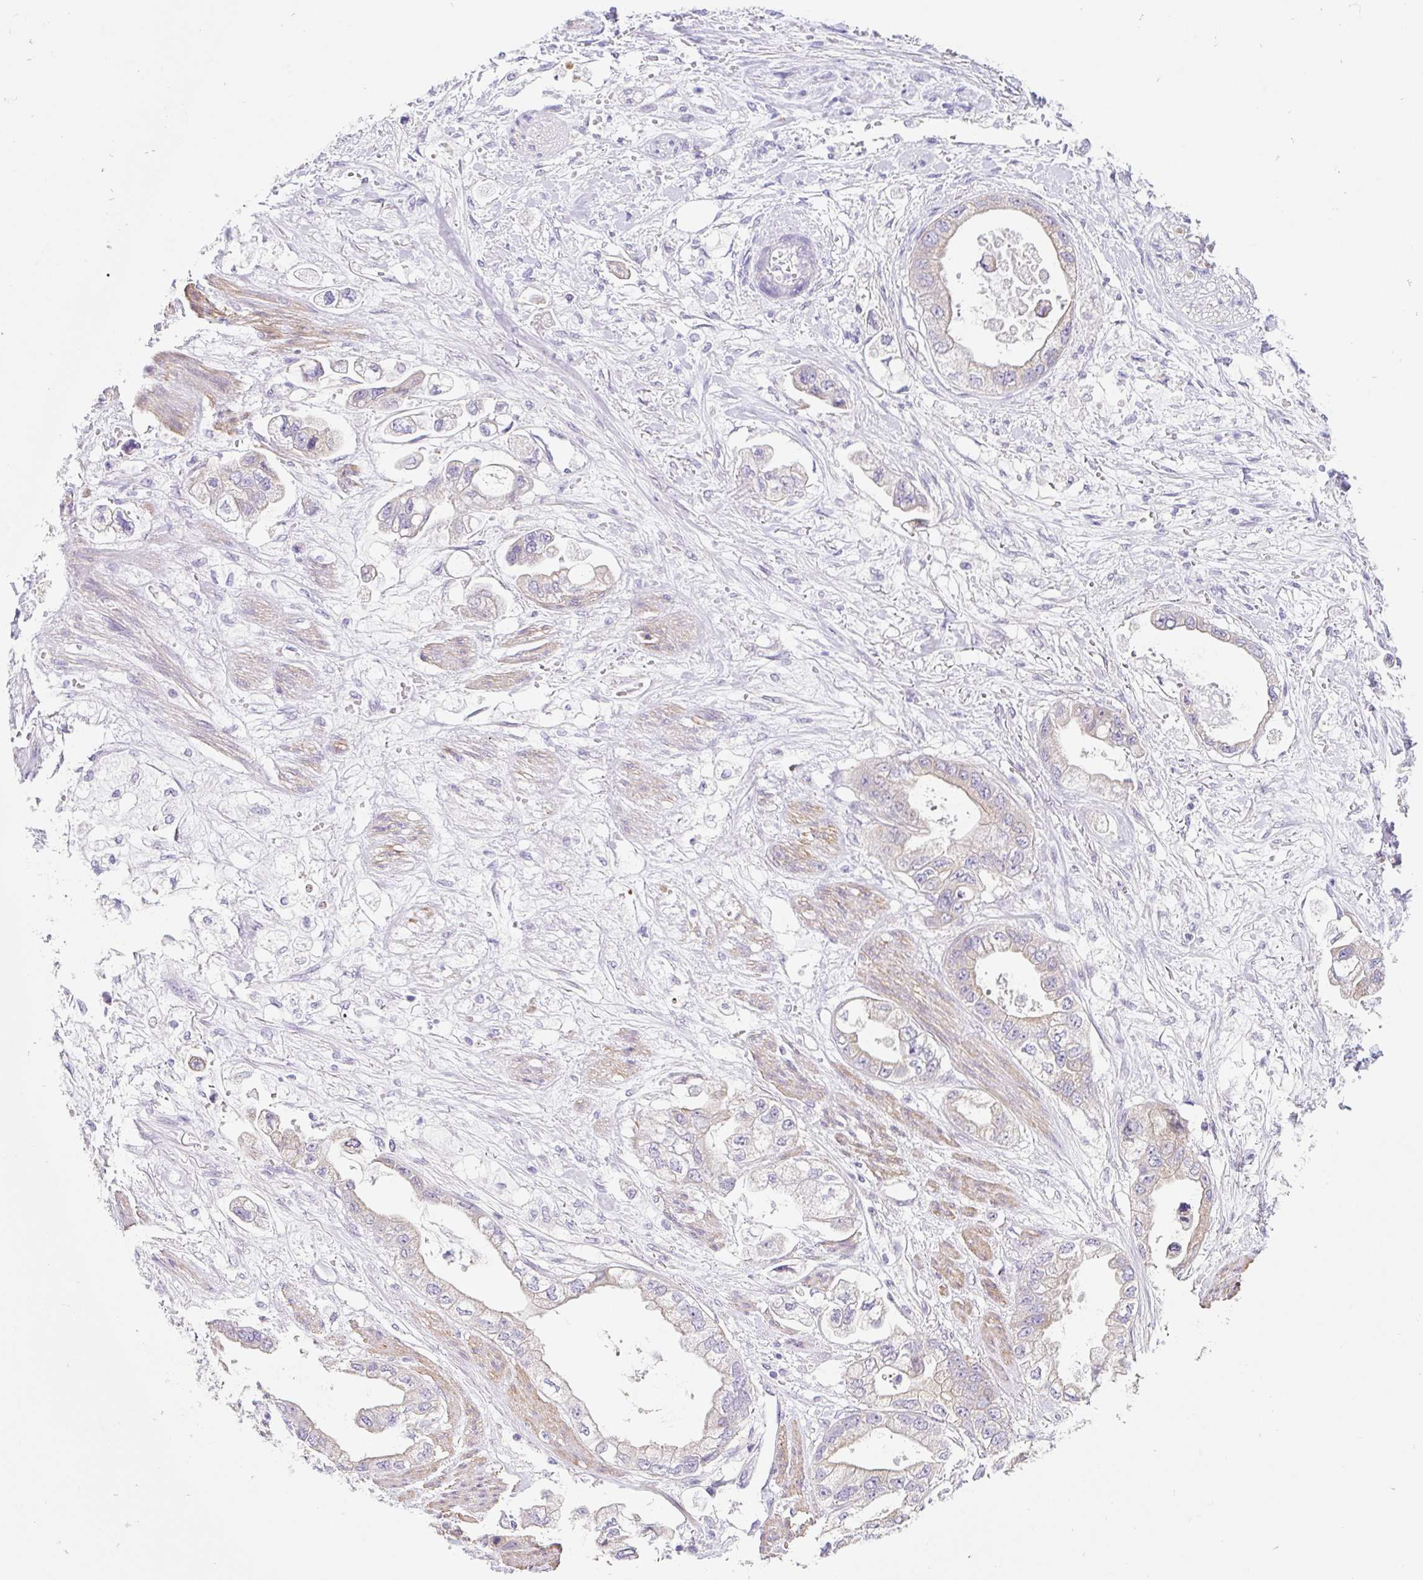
{"staining": {"intensity": "weak", "quantity": "<25%", "location": "cytoplasmic/membranous"}, "tissue": "stomach cancer", "cell_type": "Tumor cells", "image_type": "cancer", "snomed": [{"axis": "morphology", "description": "Adenocarcinoma, NOS"}, {"axis": "topography", "description": "Stomach"}], "caption": "A high-resolution photomicrograph shows IHC staining of adenocarcinoma (stomach), which displays no significant staining in tumor cells. (Immunohistochemistry, brightfield microscopy, high magnification).", "gene": "DCAF17", "patient": {"sex": "male", "age": 62}}